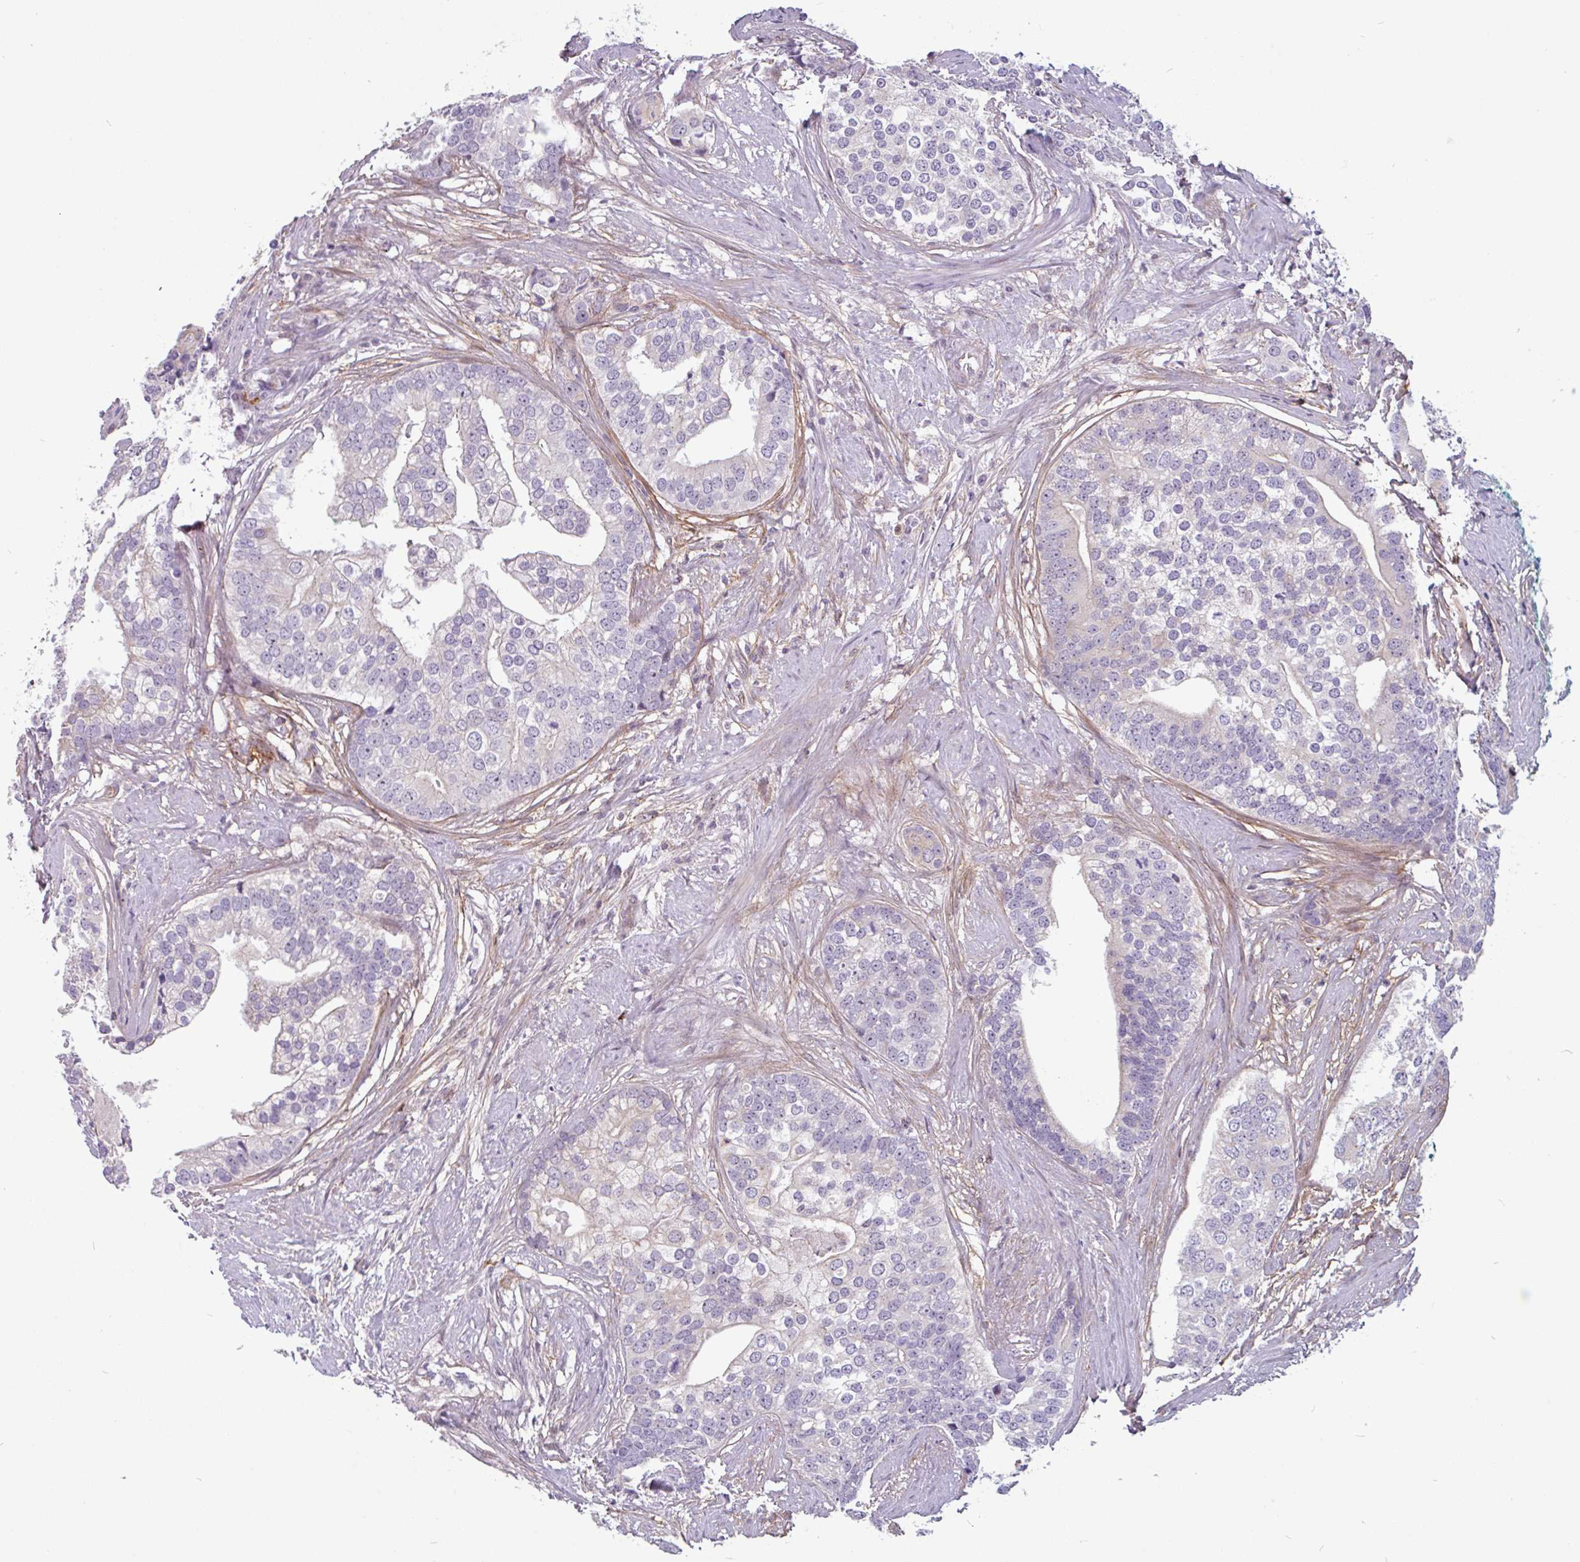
{"staining": {"intensity": "negative", "quantity": "none", "location": "none"}, "tissue": "prostate cancer", "cell_type": "Tumor cells", "image_type": "cancer", "snomed": [{"axis": "morphology", "description": "Adenocarcinoma, High grade"}, {"axis": "topography", "description": "Prostate"}], "caption": "Immunohistochemistry photomicrograph of neoplastic tissue: human prostate cancer stained with DAB reveals no significant protein positivity in tumor cells. (DAB IHC, high magnification).", "gene": "TMEM119", "patient": {"sex": "male", "age": 62}}